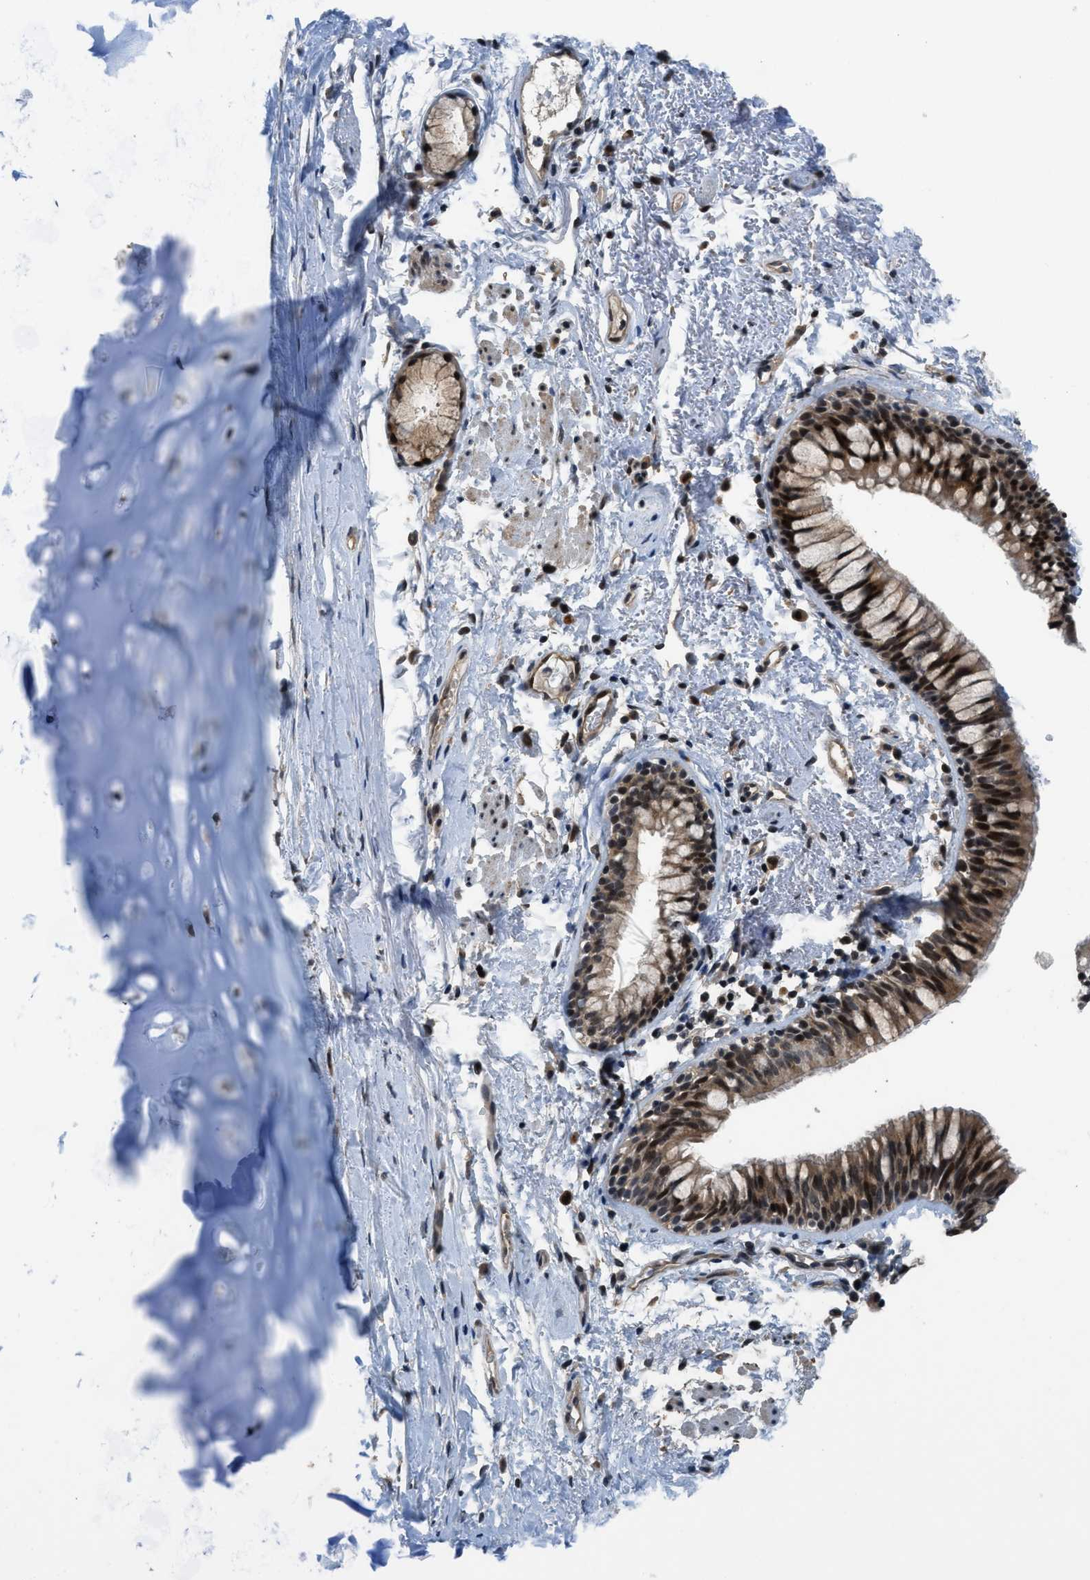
{"staining": {"intensity": "moderate", "quantity": ">75%", "location": "nuclear"}, "tissue": "adipose tissue", "cell_type": "Adipocytes", "image_type": "normal", "snomed": [{"axis": "morphology", "description": "Normal tissue, NOS"}, {"axis": "topography", "description": "Cartilage tissue"}, {"axis": "topography", "description": "Bronchus"}], "caption": "IHC (DAB) staining of unremarkable human adipose tissue reveals moderate nuclear protein staining in about >75% of adipocytes.", "gene": "SETD5", "patient": {"sex": "female", "age": 73}}